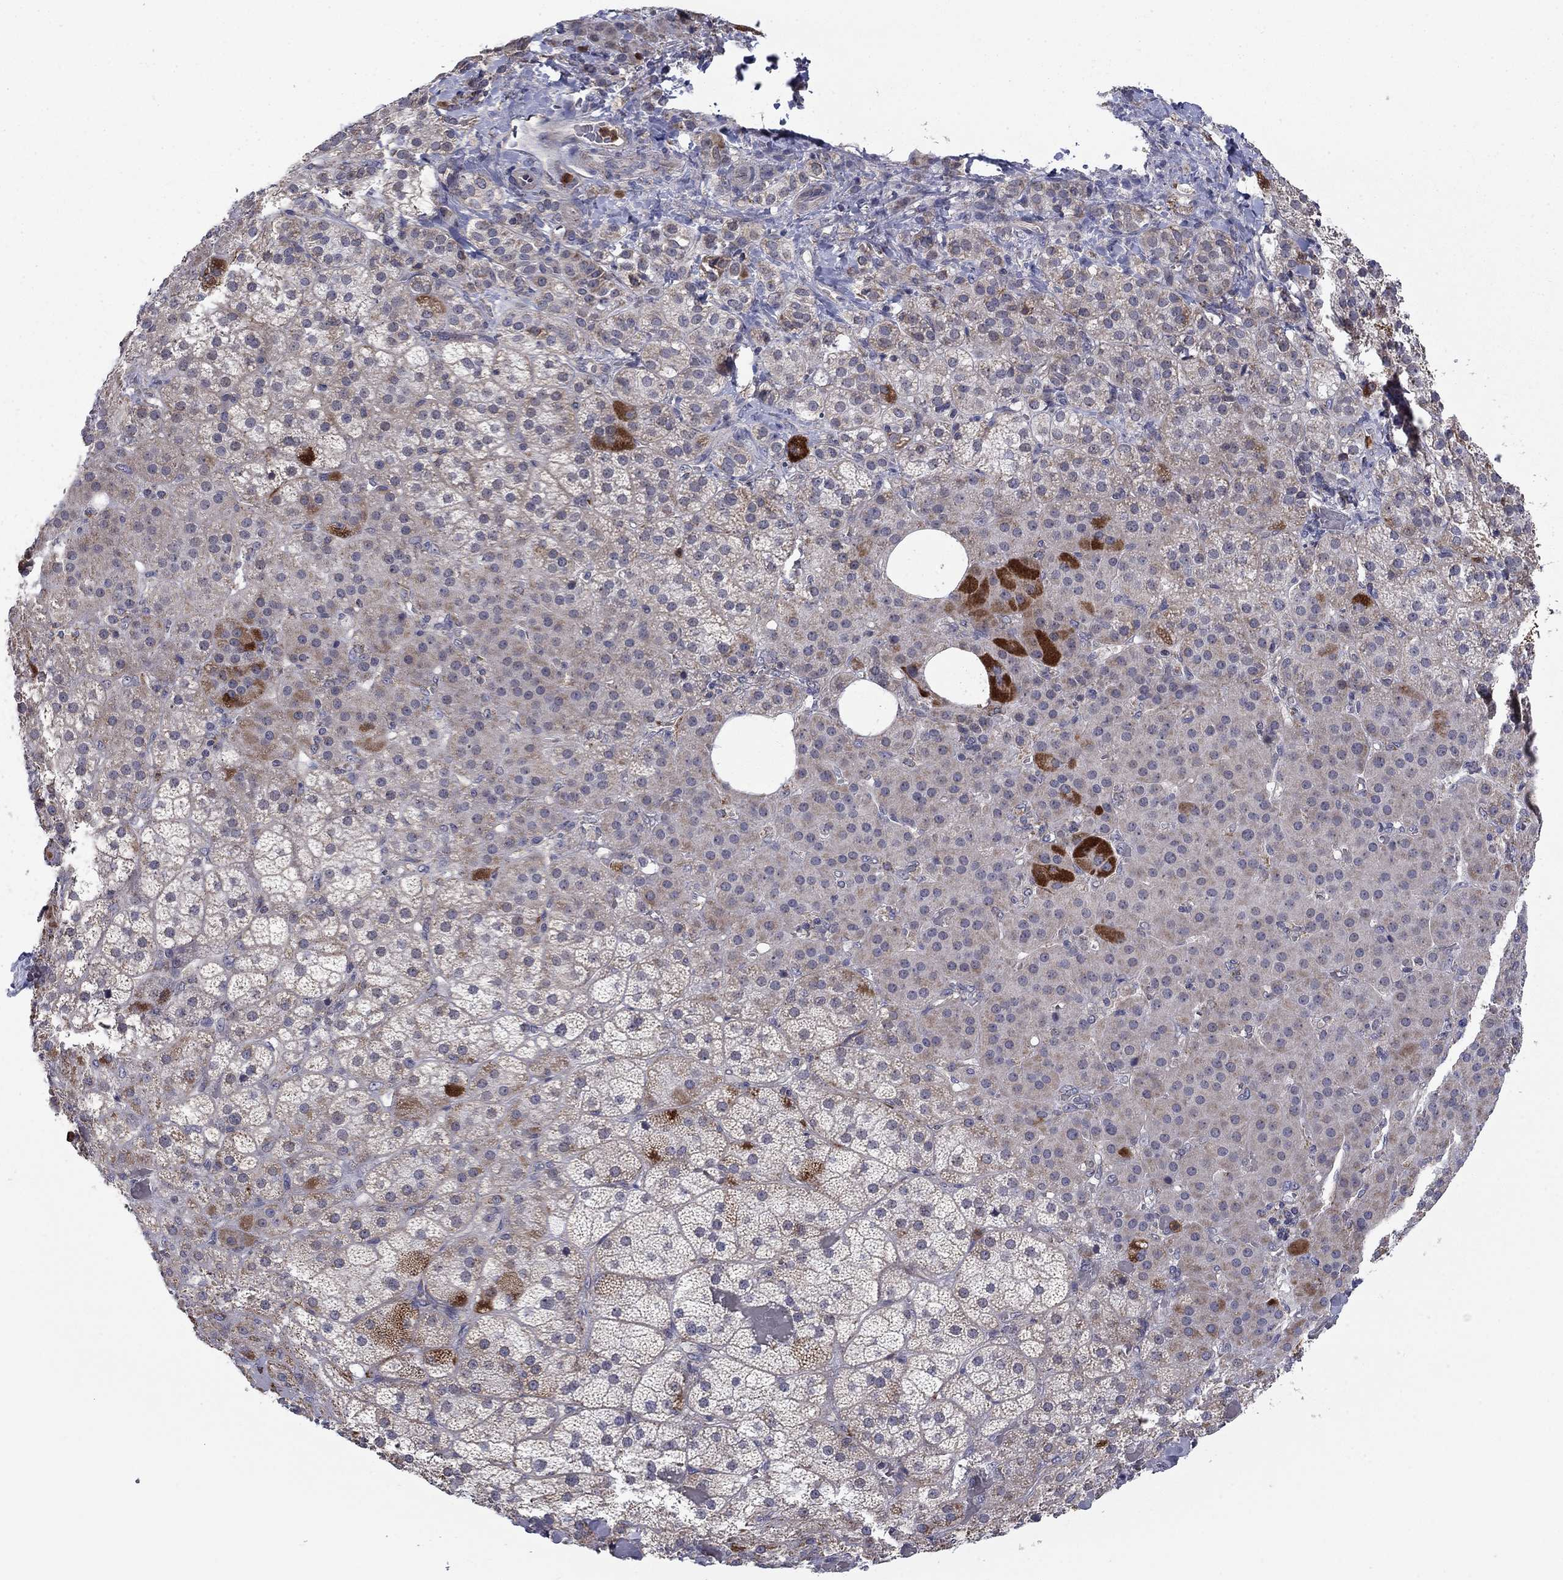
{"staining": {"intensity": "strong", "quantity": "<25%", "location": "cytoplasmic/membranous"}, "tissue": "adrenal gland", "cell_type": "Glandular cells", "image_type": "normal", "snomed": [{"axis": "morphology", "description": "Normal tissue, NOS"}, {"axis": "topography", "description": "Adrenal gland"}], "caption": "DAB (3,3'-diaminobenzidine) immunohistochemical staining of normal human adrenal gland exhibits strong cytoplasmic/membranous protein positivity in about <25% of glandular cells. Immunohistochemistry stains the protein of interest in brown and the nuclei are stained blue.", "gene": "DOP1B", "patient": {"sex": "male", "age": 57}}